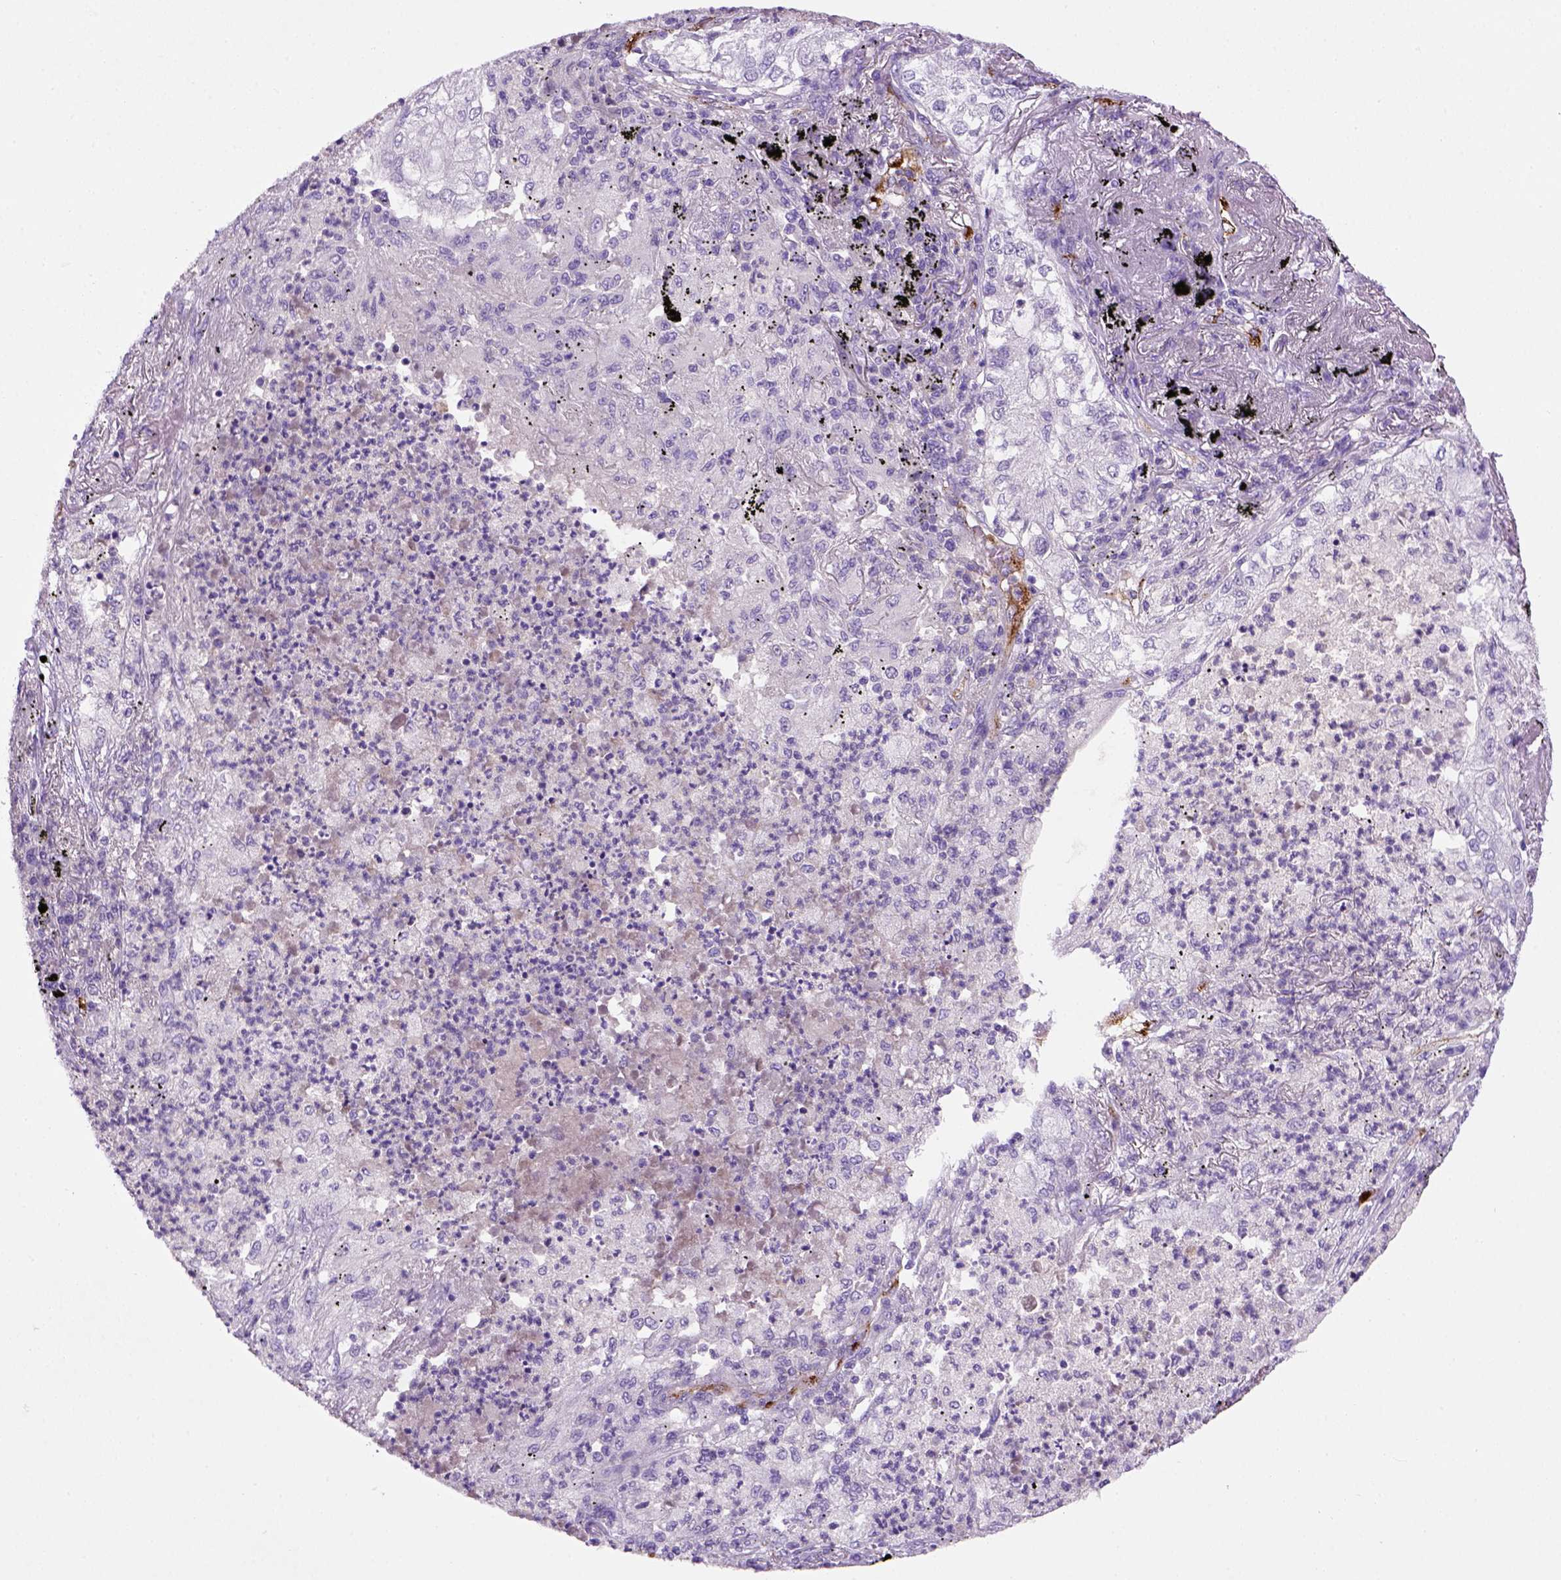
{"staining": {"intensity": "negative", "quantity": "none", "location": "none"}, "tissue": "lung cancer", "cell_type": "Tumor cells", "image_type": "cancer", "snomed": [{"axis": "morphology", "description": "Adenocarcinoma, NOS"}, {"axis": "topography", "description": "Lung"}], "caption": "Image shows no significant protein expression in tumor cells of lung cancer (adenocarcinoma).", "gene": "VWF", "patient": {"sex": "female", "age": 73}}